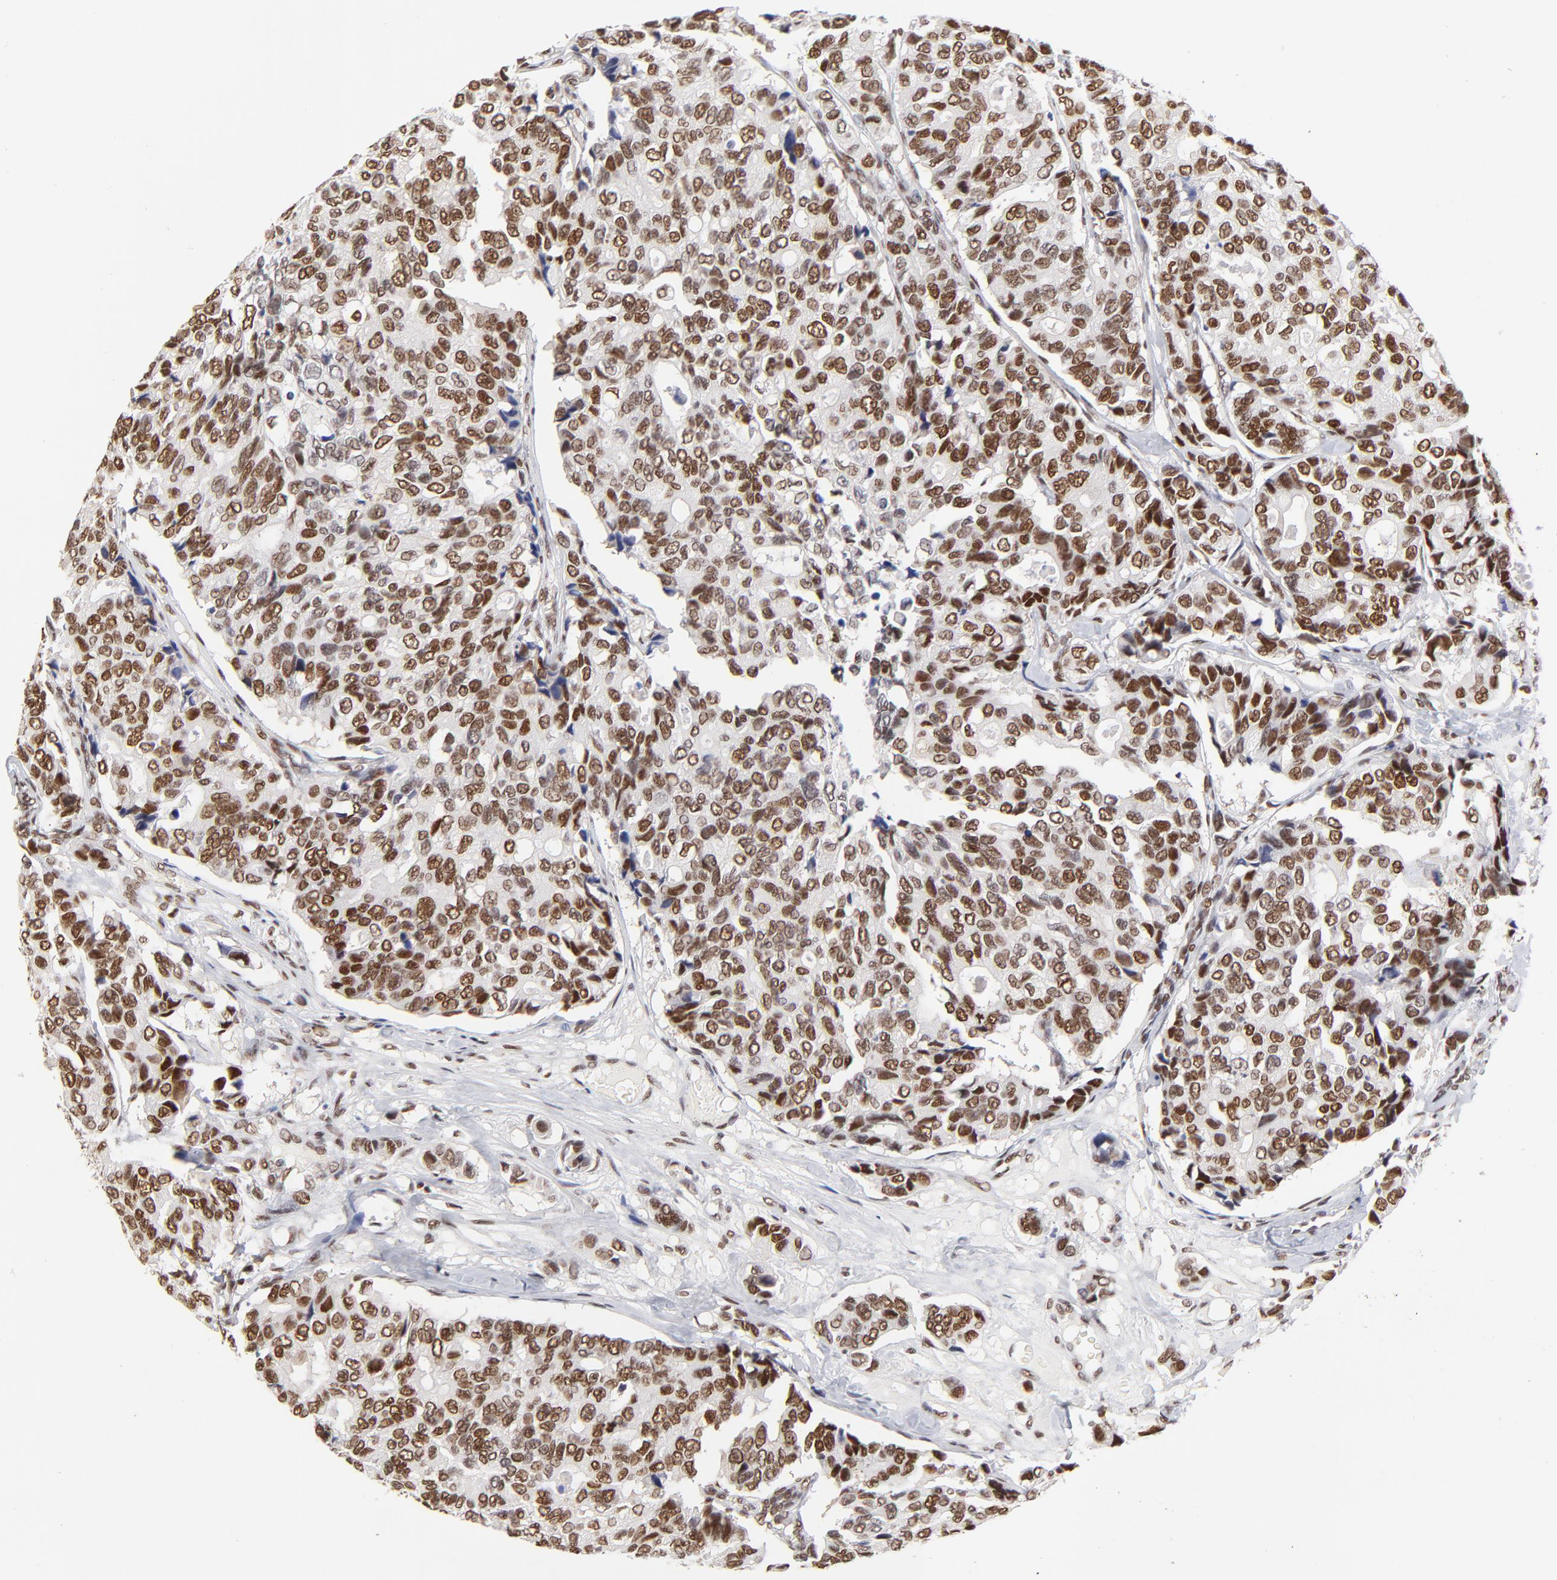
{"staining": {"intensity": "strong", "quantity": ">75%", "location": "nuclear"}, "tissue": "breast cancer", "cell_type": "Tumor cells", "image_type": "cancer", "snomed": [{"axis": "morphology", "description": "Duct carcinoma"}, {"axis": "topography", "description": "Breast"}], "caption": "The immunohistochemical stain labels strong nuclear expression in tumor cells of breast intraductal carcinoma tissue. Ihc stains the protein in brown and the nuclei are stained blue.", "gene": "ZMYM3", "patient": {"sex": "female", "age": 69}}